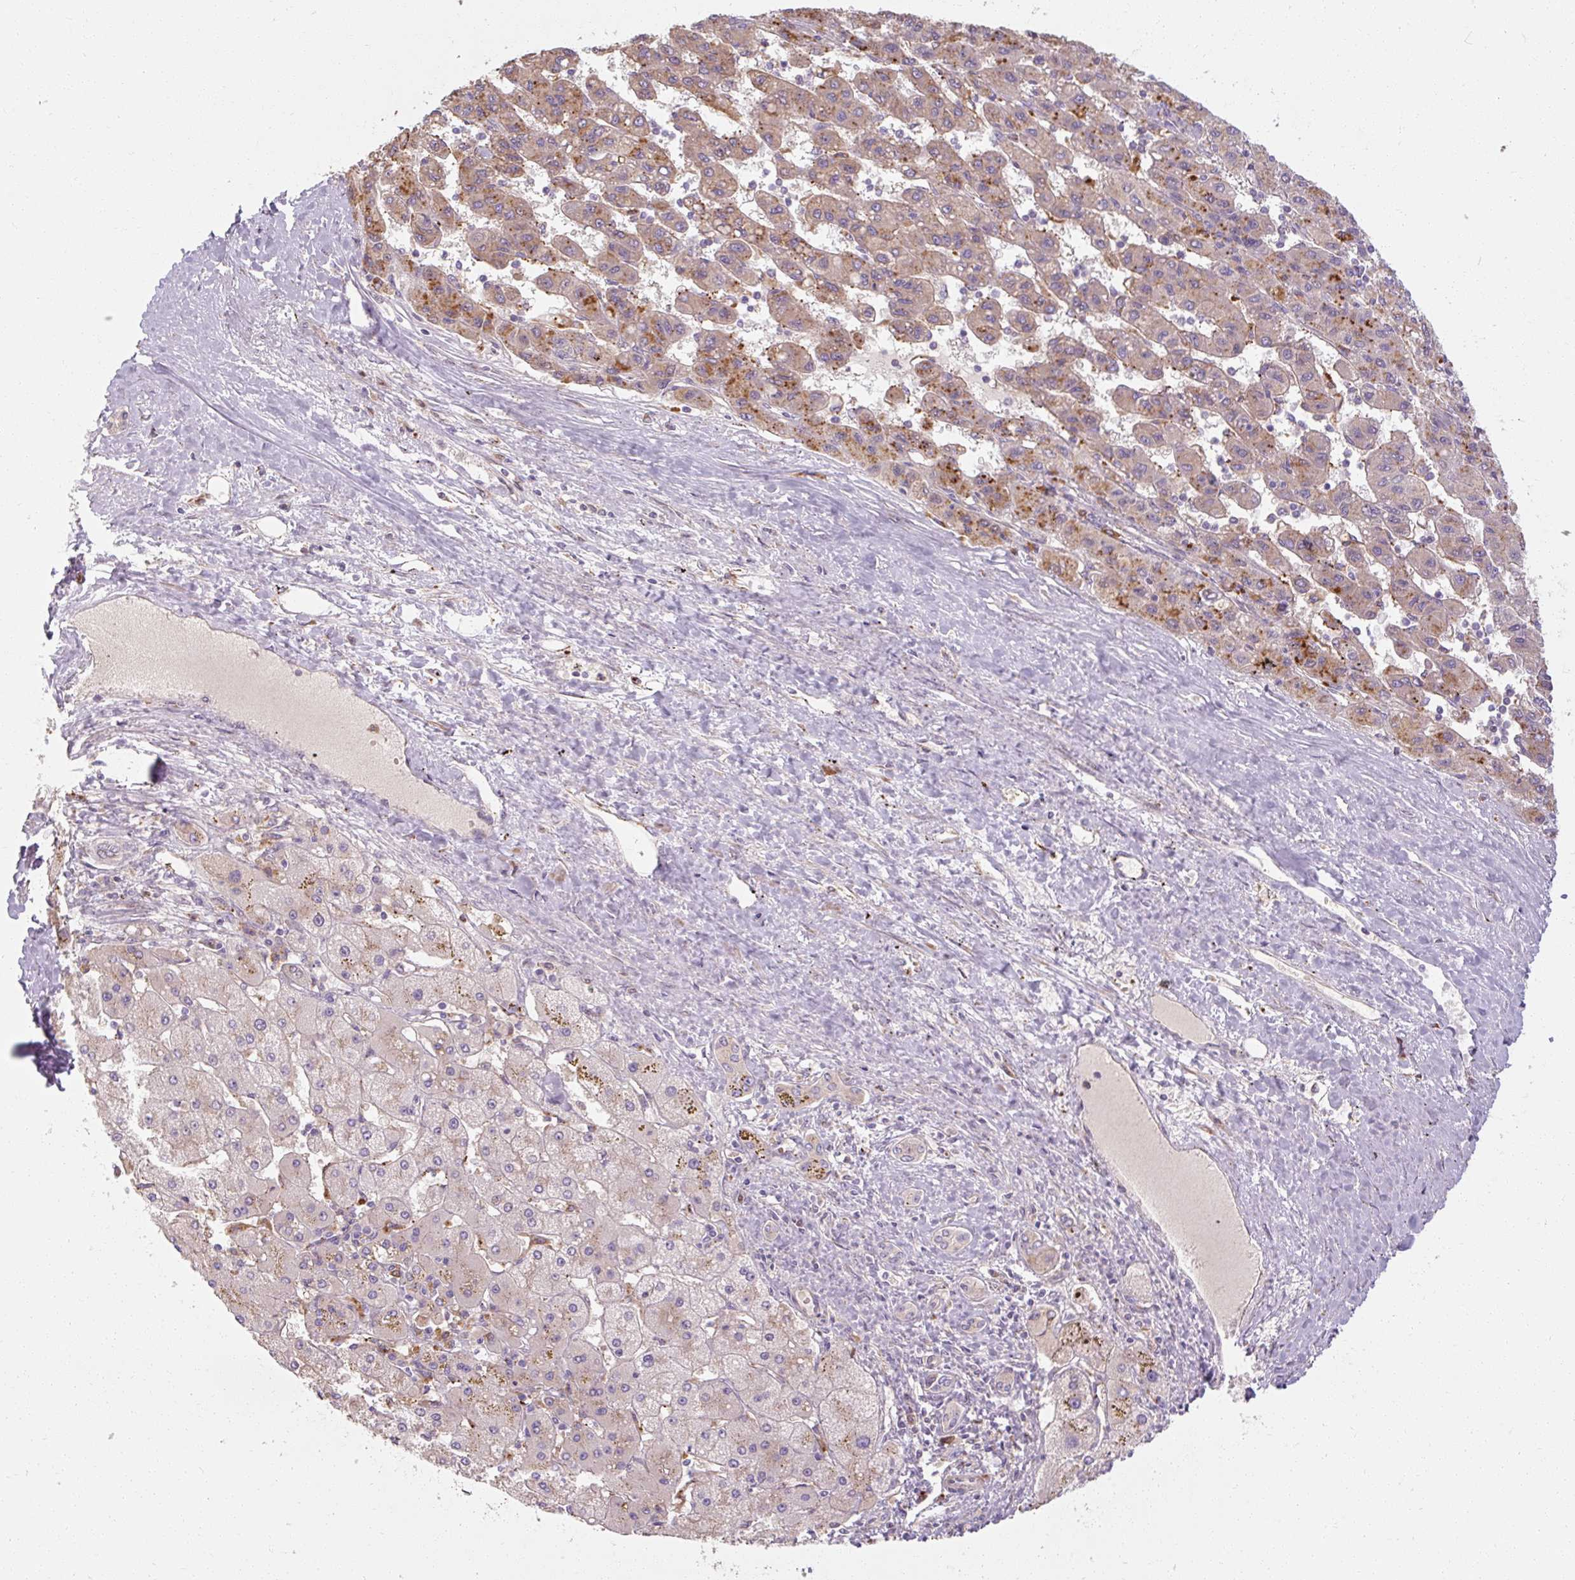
{"staining": {"intensity": "moderate", "quantity": "25%-75%", "location": "cytoplasmic/membranous"}, "tissue": "liver cancer", "cell_type": "Tumor cells", "image_type": "cancer", "snomed": [{"axis": "morphology", "description": "Carcinoma, Hepatocellular, NOS"}, {"axis": "topography", "description": "Liver"}], "caption": "Immunohistochemistry (IHC) histopathology image of hepatocellular carcinoma (liver) stained for a protein (brown), which reveals medium levels of moderate cytoplasmic/membranous staining in approximately 25%-75% of tumor cells.", "gene": "TBC1D4", "patient": {"sex": "female", "age": 82}}